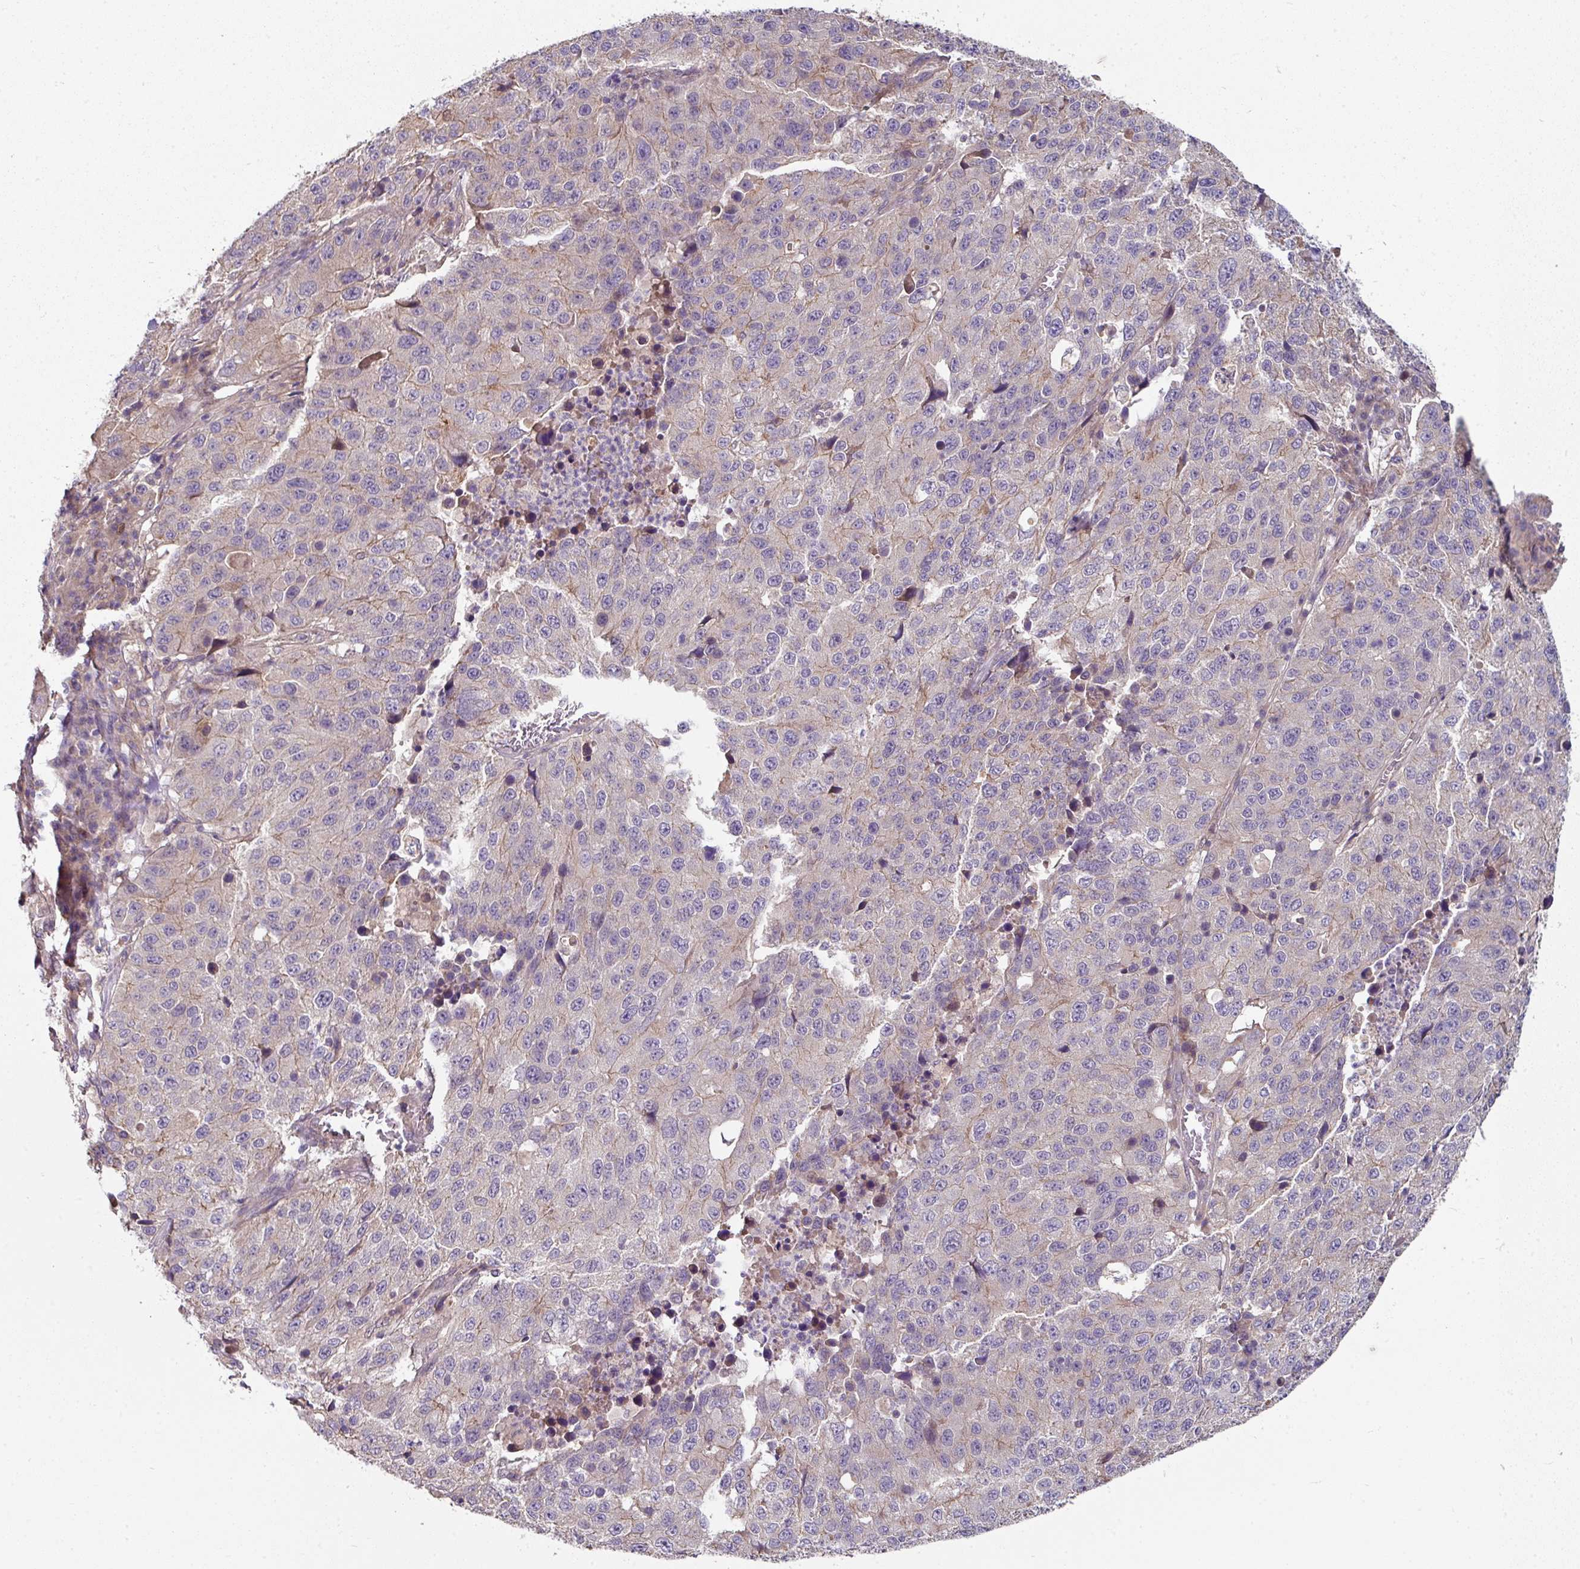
{"staining": {"intensity": "negative", "quantity": "none", "location": "none"}, "tissue": "stomach cancer", "cell_type": "Tumor cells", "image_type": "cancer", "snomed": [{"axis": "morphology", "description": "Adenocarcinoma, NOS"}, {"axis": "topography", "description": "Stomach"}], "caption": "Protein analysis of stomach adenocarcinoma shows no significant expression in tumor cells.", "gene": "C4orf48", "patient": {"sex": "male", "age": 71}}